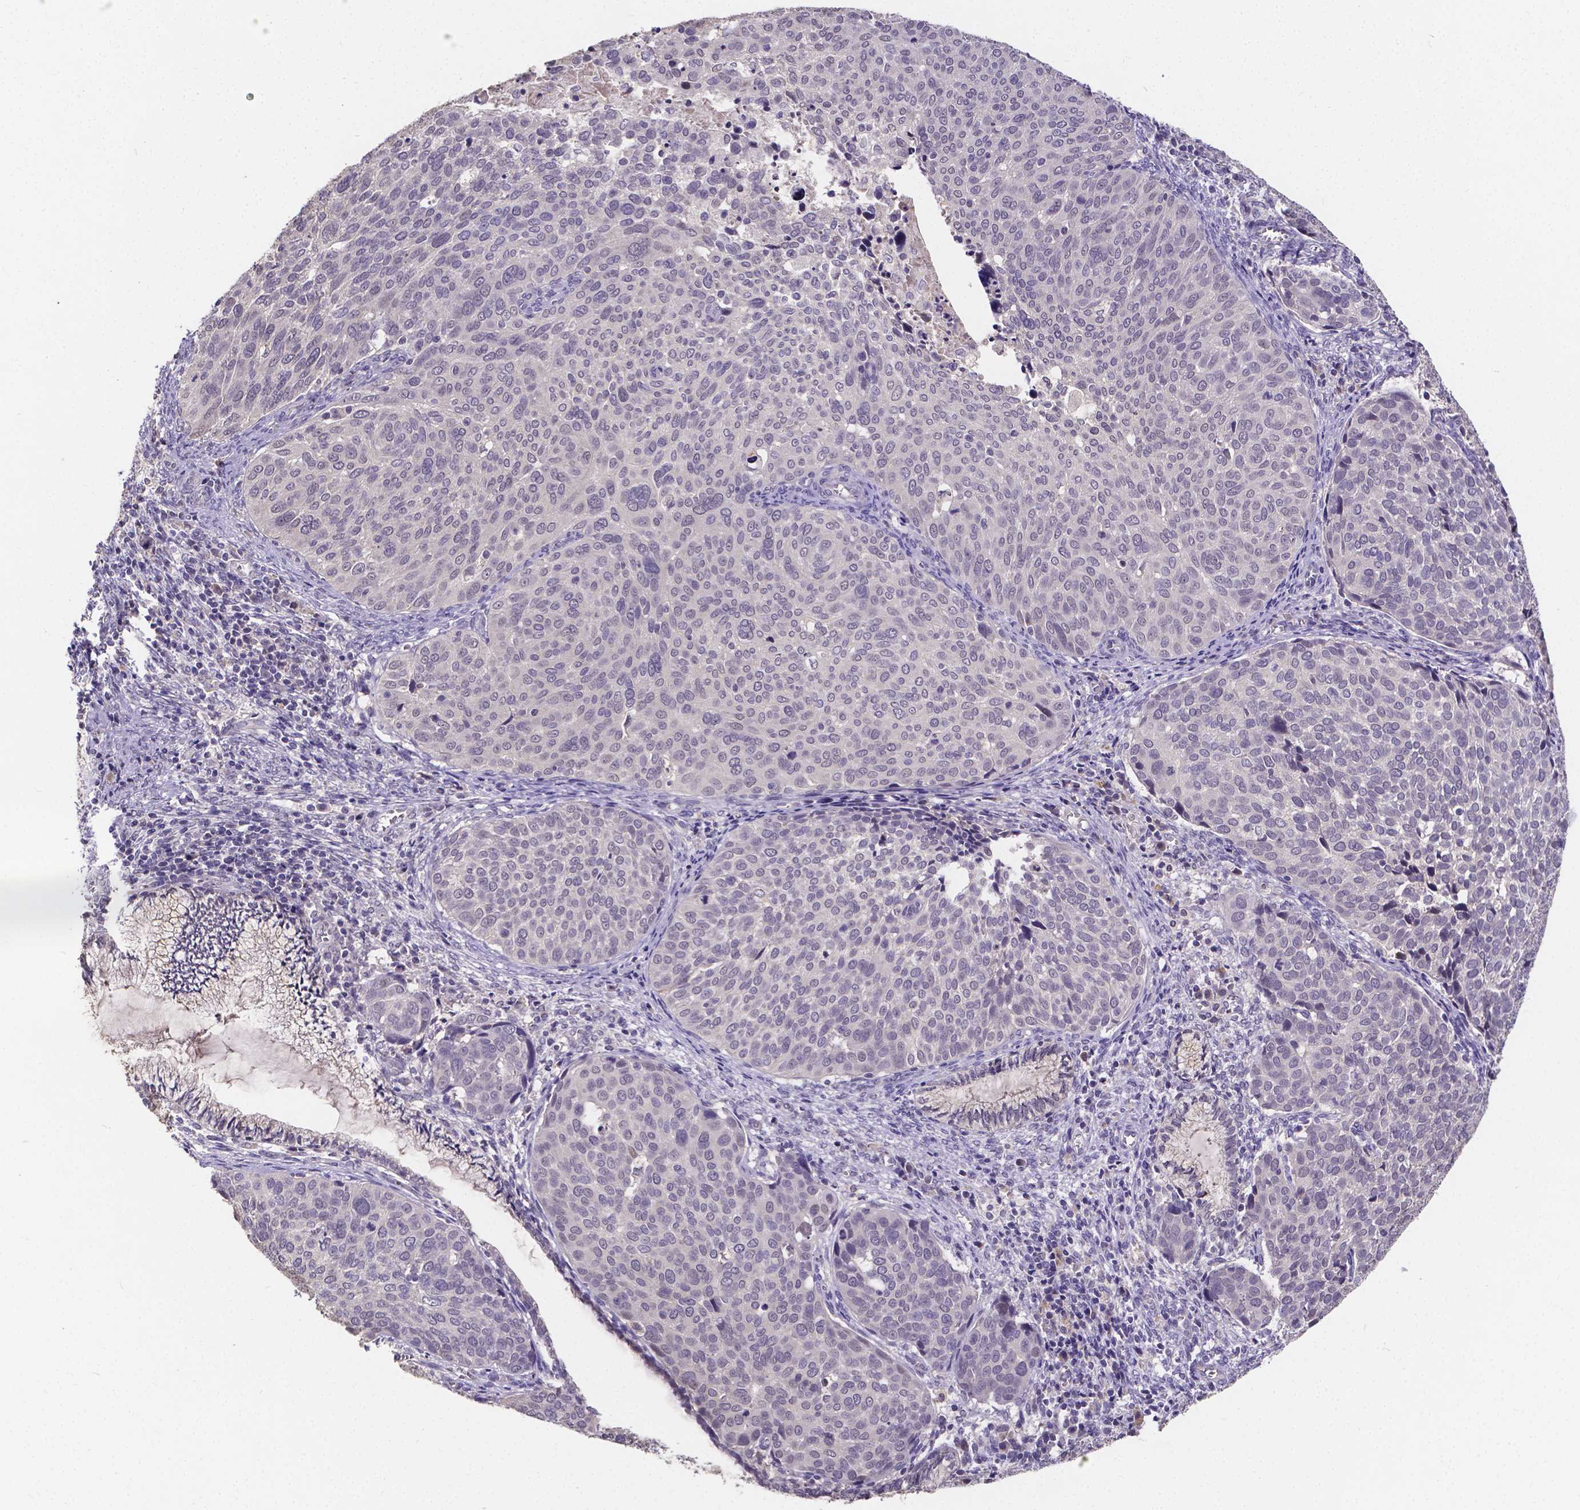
{"staining": {"intensity": "negative", "quantity": "none", "location": "none"}, "tissue": "cervical cancer", "cell_type": "Tumor cells", "image_type": "cancer", "snomed": [{"axis": "morphology", "description": "Squamous cell carcinoma, NOS"}, {"axis": "topography", "description": "Cervix"}], "caption": "An immunohistochemistry (IHC) histopathology image of cervical cancer (squamous cell carcinoma) is shown. There is no staining in tumor cells of cervical cancer (squamous cell carcinoma).", "gene": "CTNNA2", "patient": {"sex": "female", "age": 39}}